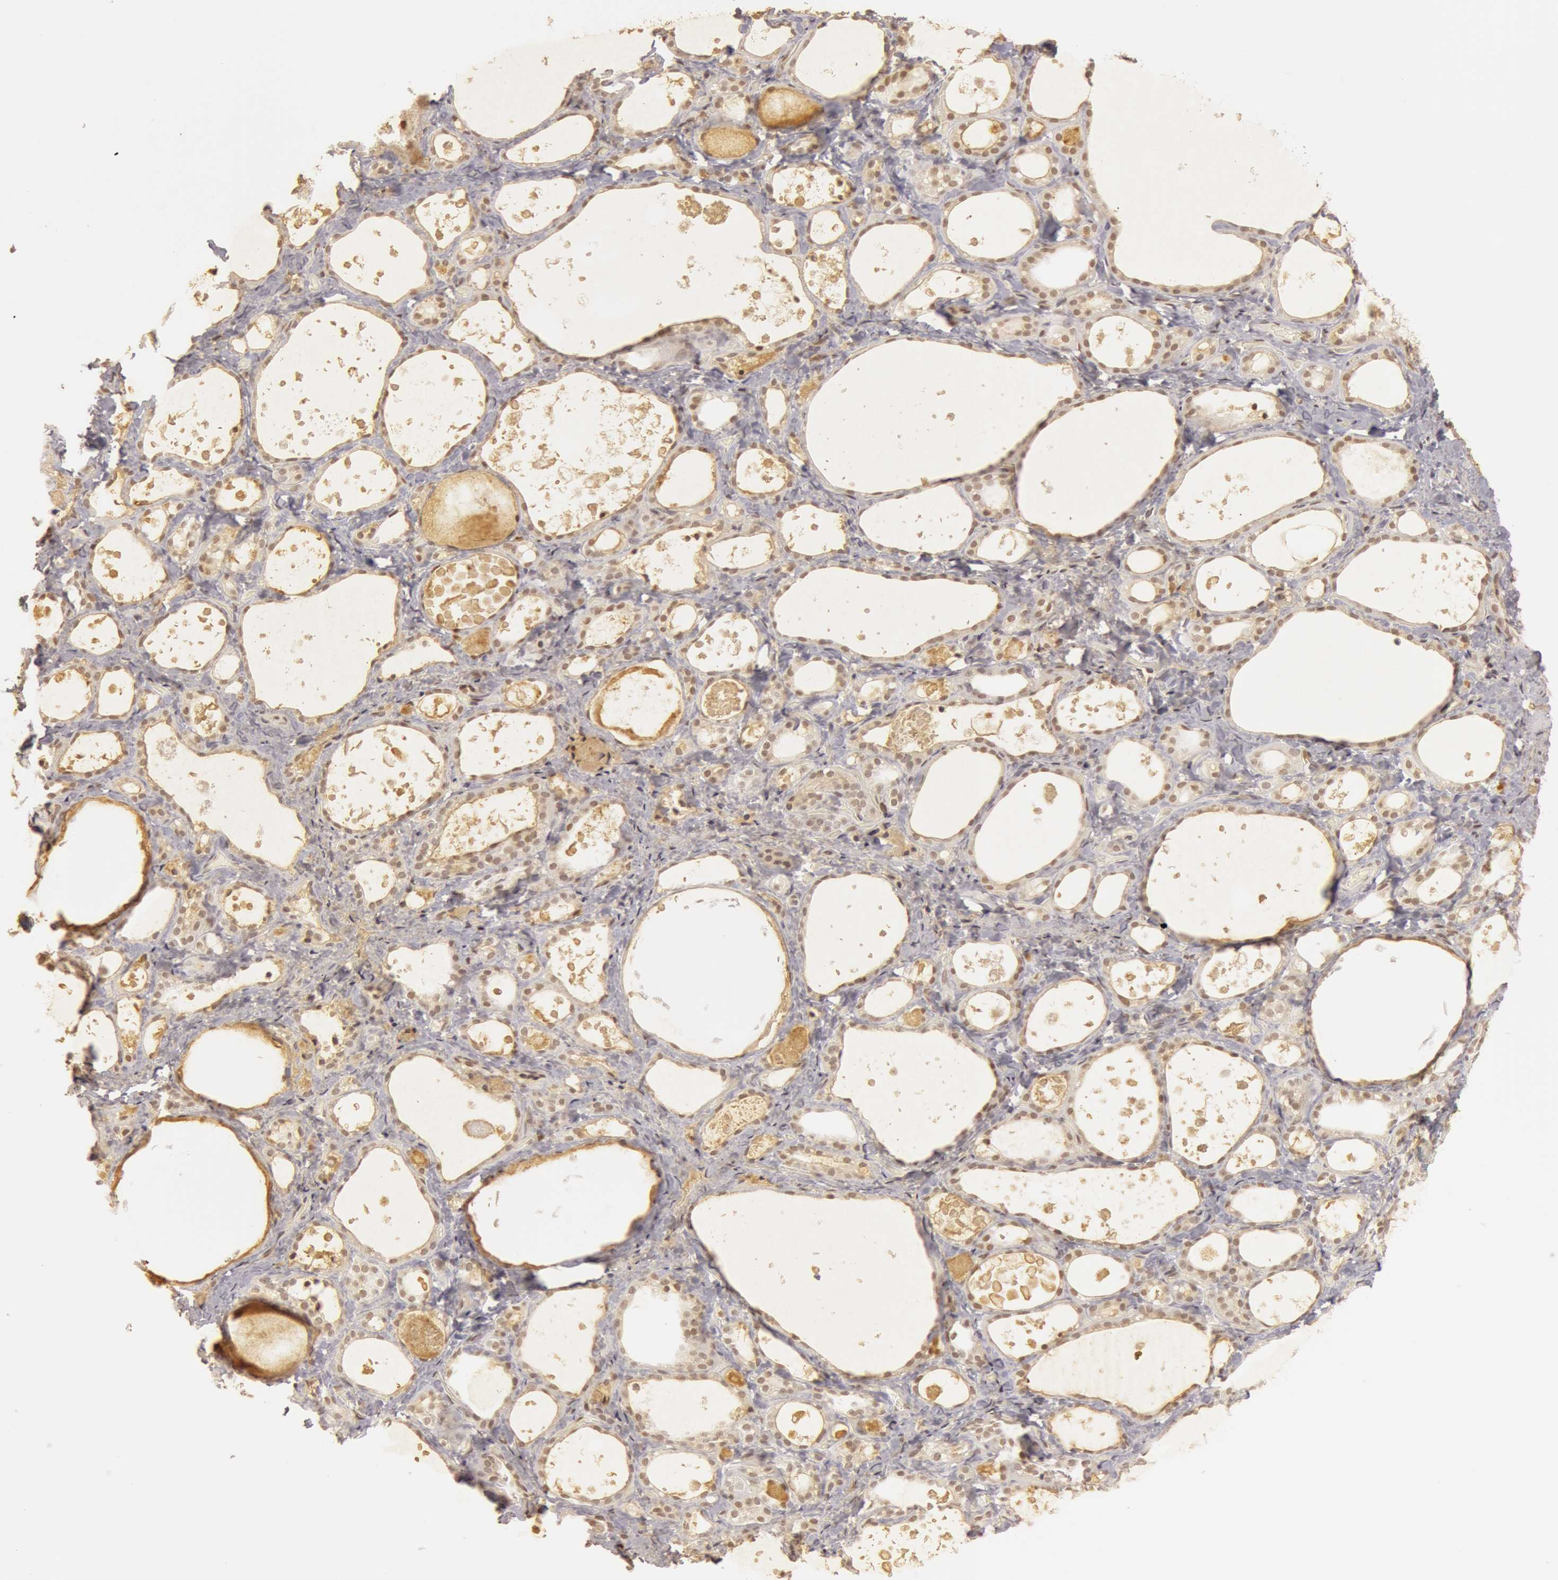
{"staining": {"intensity": "weak", "quantity": "25%-75%", "location": "nuclear"}, "tissue": "thyroid gland", "cell_type": "Glandular cells", "image_type": "normal", "snomed": [{"axis": "morphology", "description": "Normal tissue, NOS"}, {"axis": "topography", "description": "Thyroid gland"}], "caption": "Thyroid gland stained with a brown dye reveals weak nuclear positive positivity in approximately 25%-75% of glandular cells.", "gene": "OASL", "patient": {"sex": "female", "age": 75}}